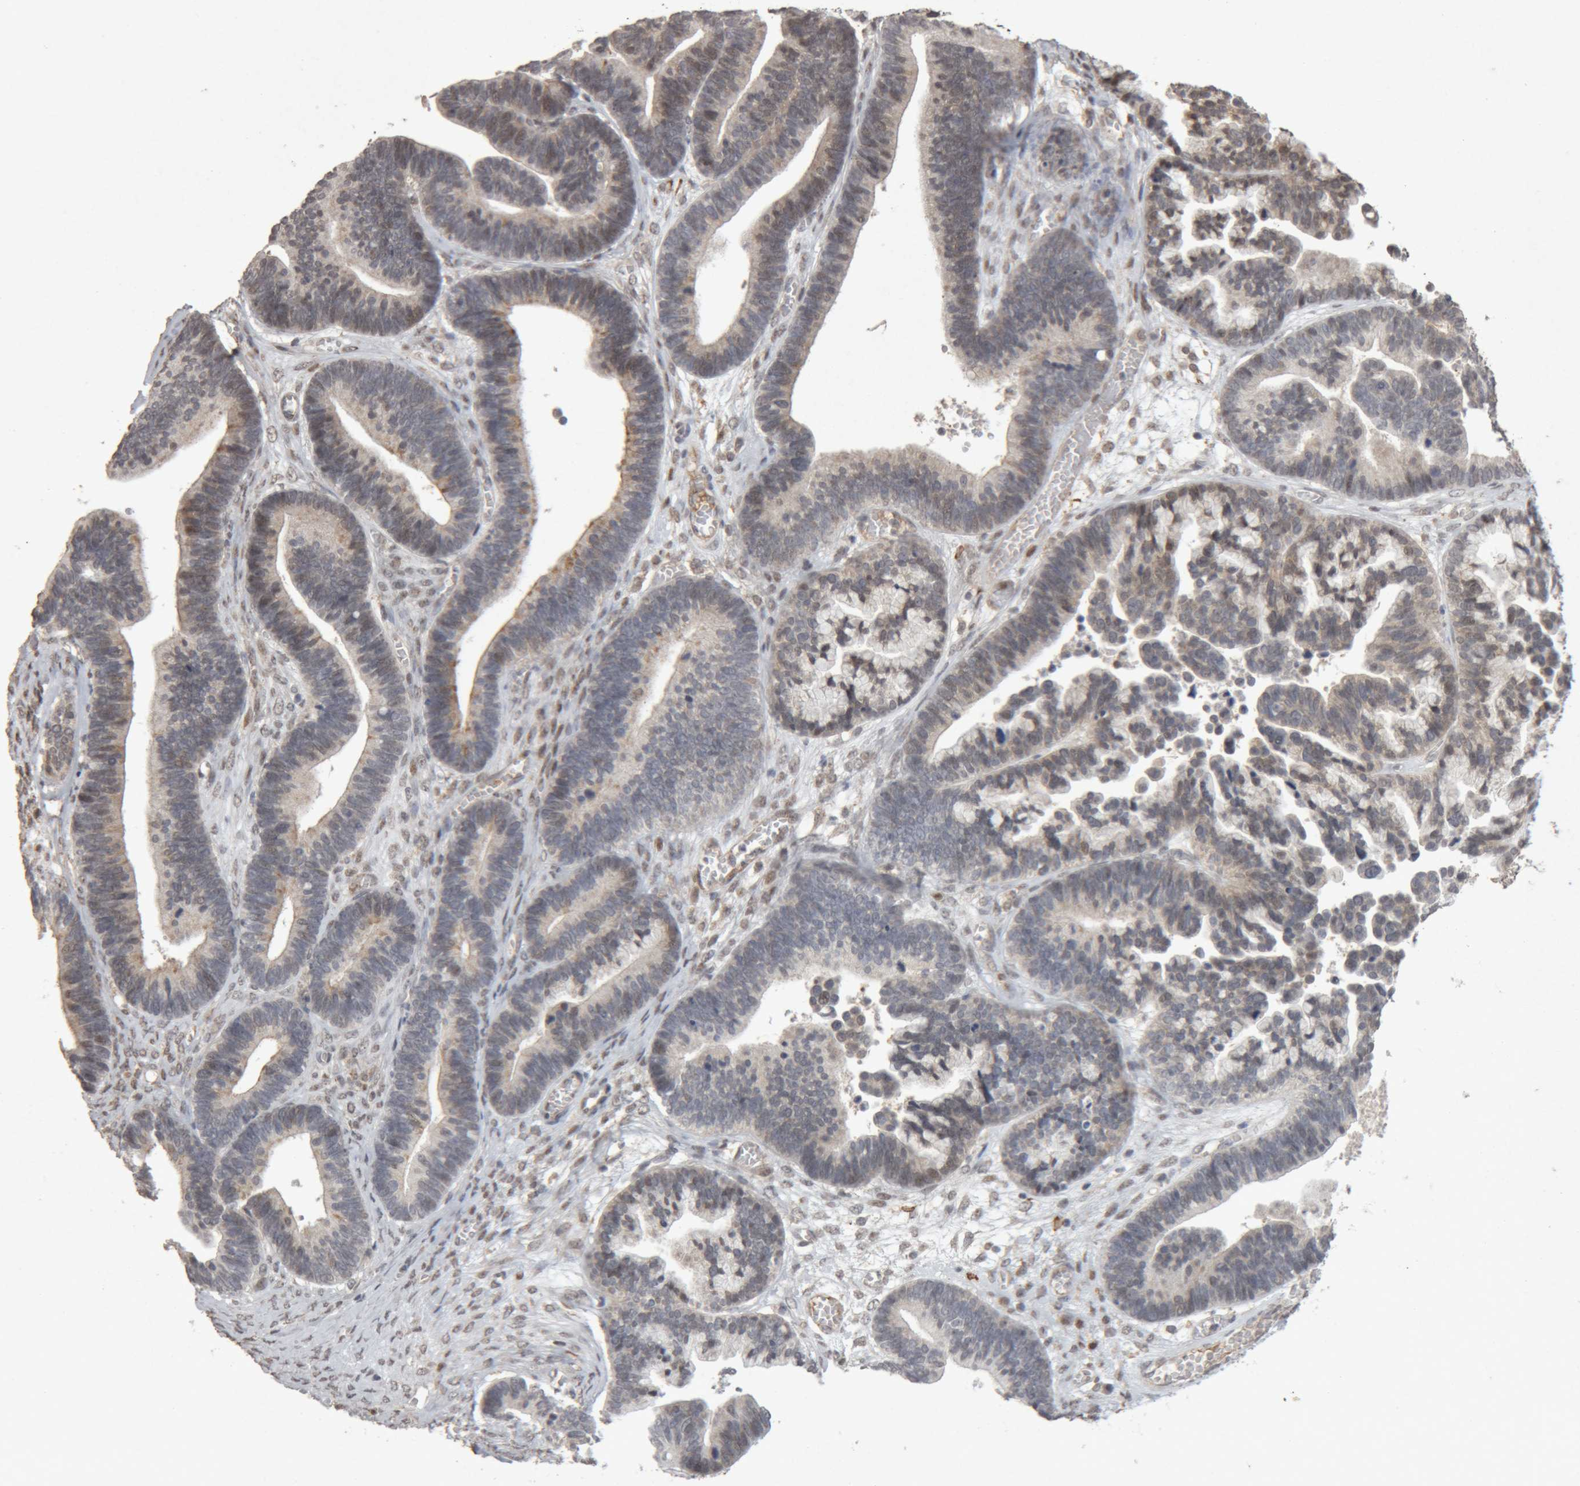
{"staining": {"intensity": "weak", "quantity": "<25%", "location": "cytoplasmic/membranous"}, "tissue": "ovarian cancer", "cell_type": "Tumor cells", "image_type": "cancer", "snomed": [{"axis": "morphology", "description": "Cystadenocarcinoma, serous, NOS"}, {"axis": "topography", "description": "Ovary"}], "caption": "Ovarian cancer was stained to show a protein in brown. There is no significant expression in tumor cells.", "gene": "MEP1A", "patient": {"sex": "female", "age": 56}}